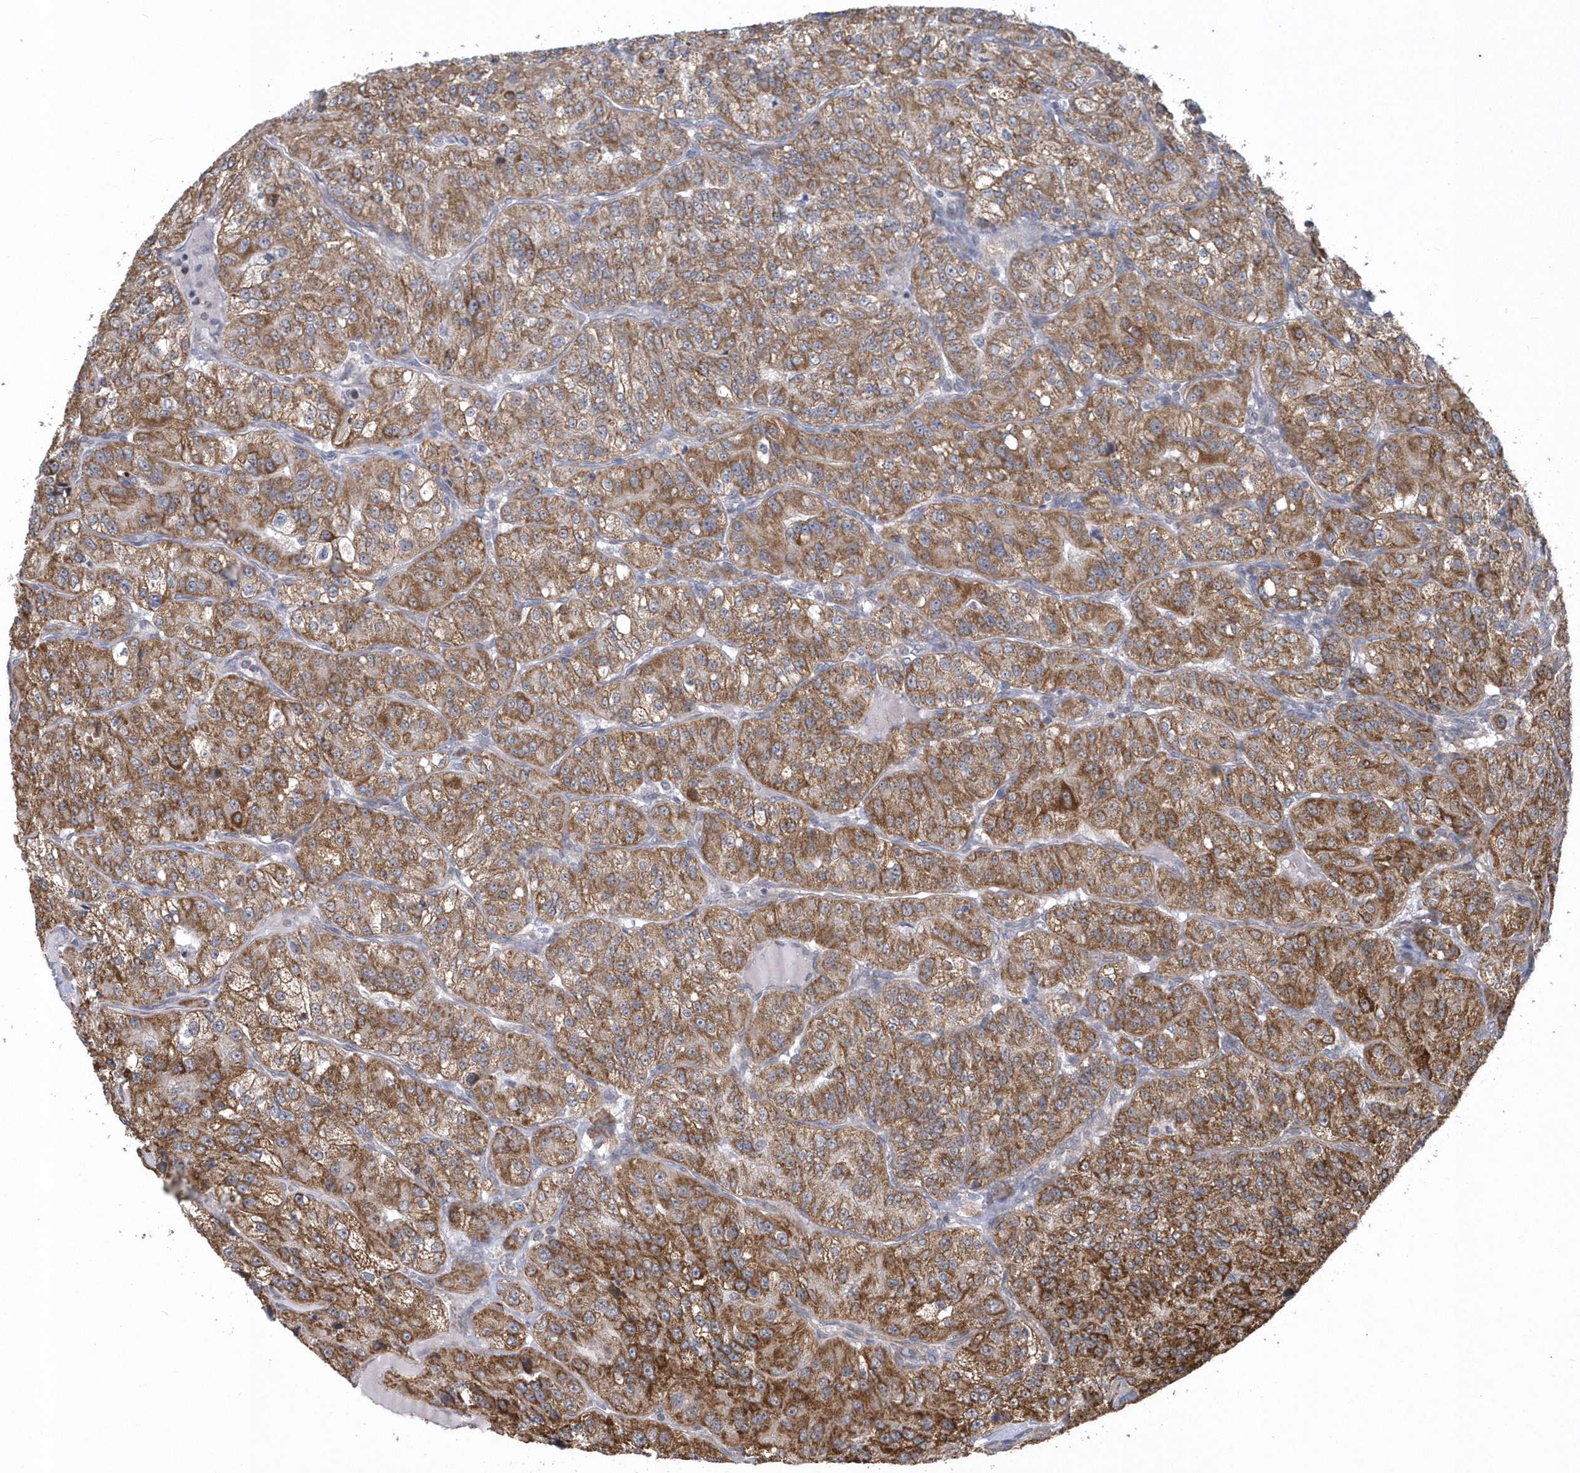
{"staining": {"intensity": "strong", "quantity": ">75%", "location": "cytoplasmic/membranous"}, "tissue": "renal cancer", "cell_type": "Tumor cells", "image_type": "cancer", "snomed": [{"axis": "morphology", "description": "Adenocarcinoma, NOS"}, {"axis": "topography", "description": "Kidney"}], "caption": "Adenocarcinoma (renal) stained with immunohistochemistry reveals strong cytoplasmic/membranous staining in about >75% of tumor cells.", "gene": "SLX9", "patient": {"sex": "female", "age": 63}}